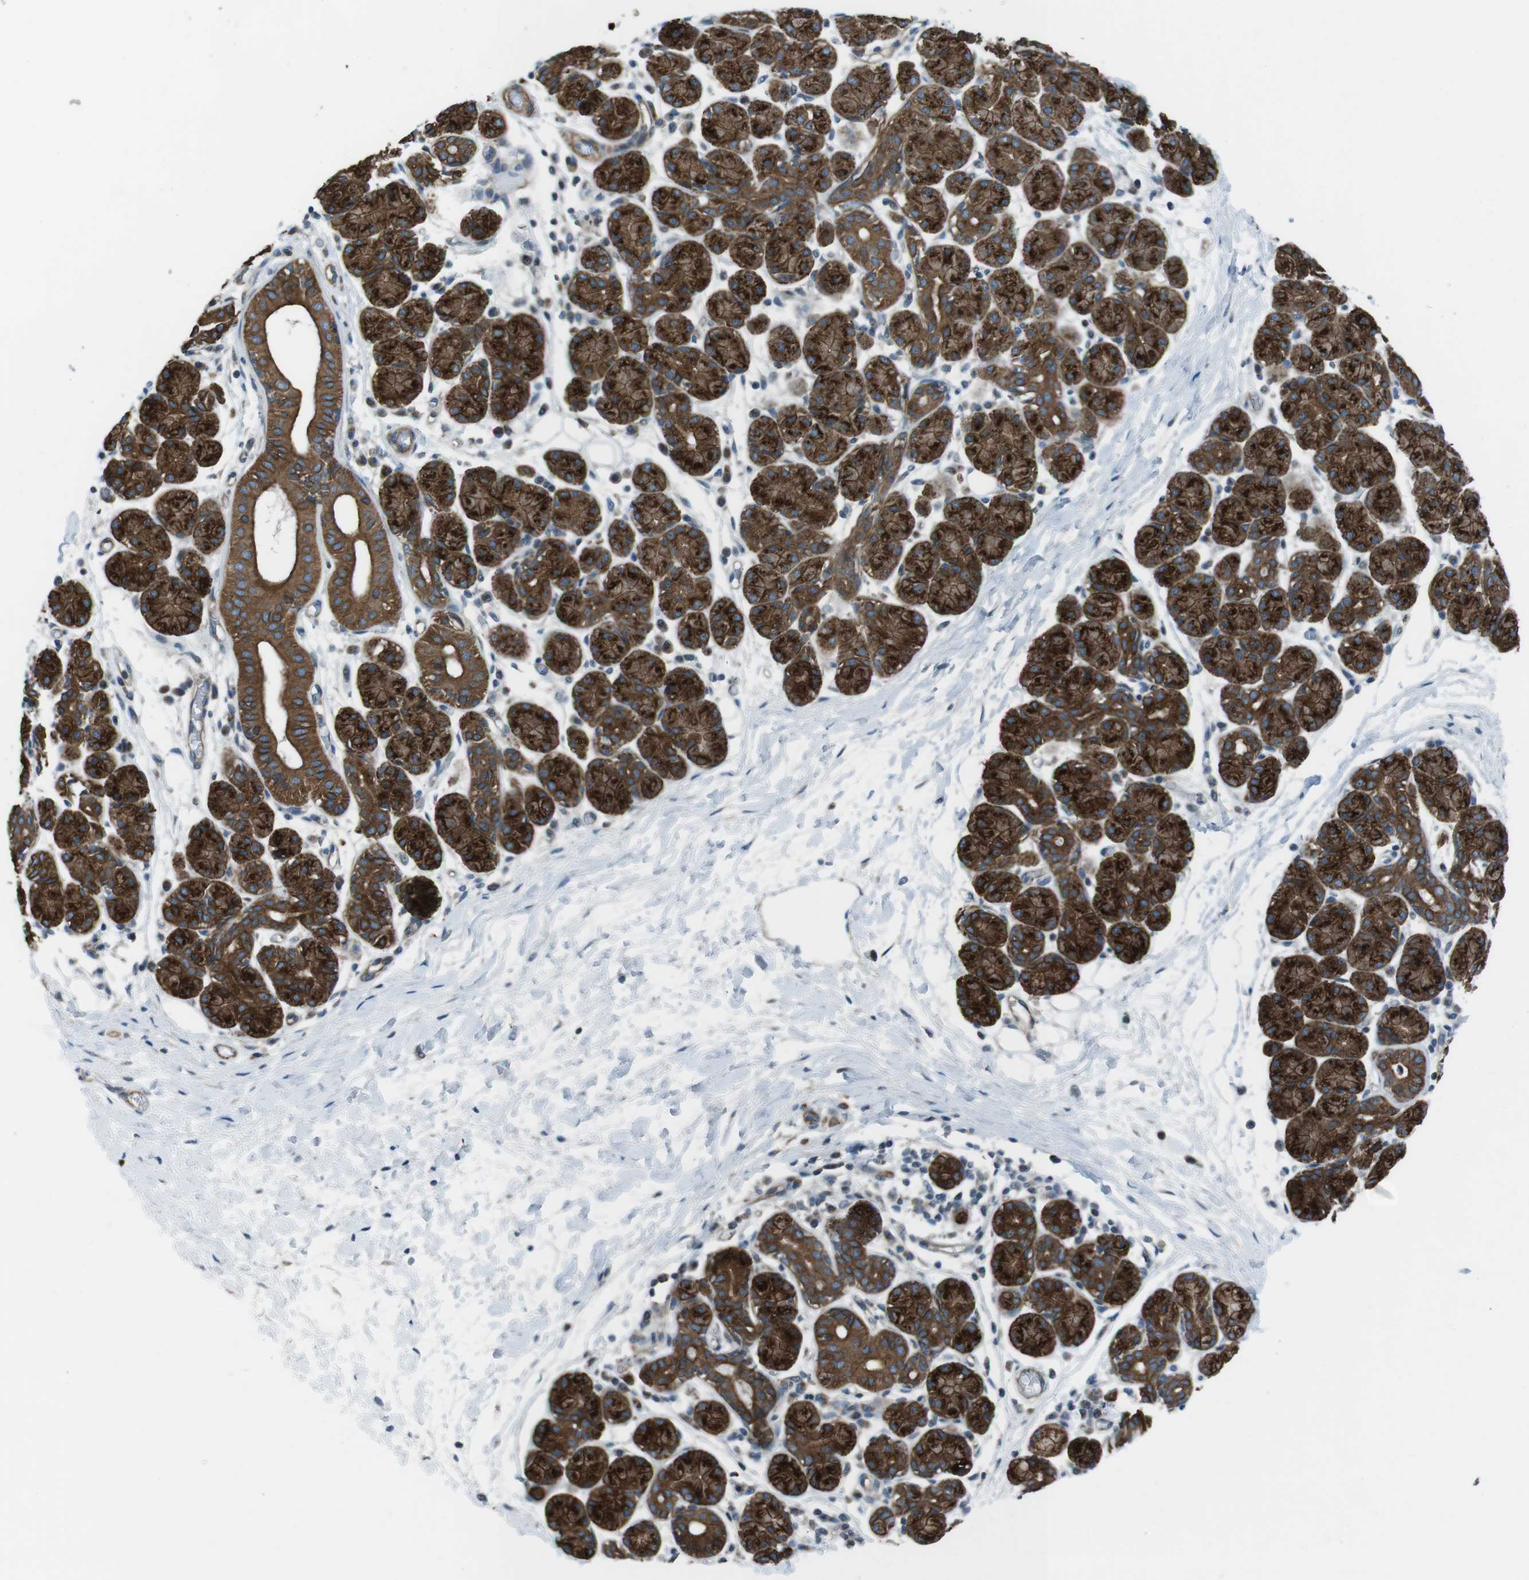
{"staining": {"intensity": "strong", "quantity": "25%-75%", "location": "cytoplasmic/membranous"}, "tissue": "salivary gland", "cell_type": "Glandular cells", "image_type": "normal", "snomed": [{"axis": "morphology", "description": "Normal tissue, NOS"}, {"axis": "morphology", "description": "Inflammation, NOS"}, {"axis": "topography", "description": "Lymph node"}, {"axis": "topography", "description": "Salivary gland"}], "caption": "Protein expression analysis of normal salivary gland demonstrates strong cytoplasmic/membranous expression in about 25%-75% of glandular cells.", "gene": "FAM174B", "patient": {"sex": "male", "age": 3}}